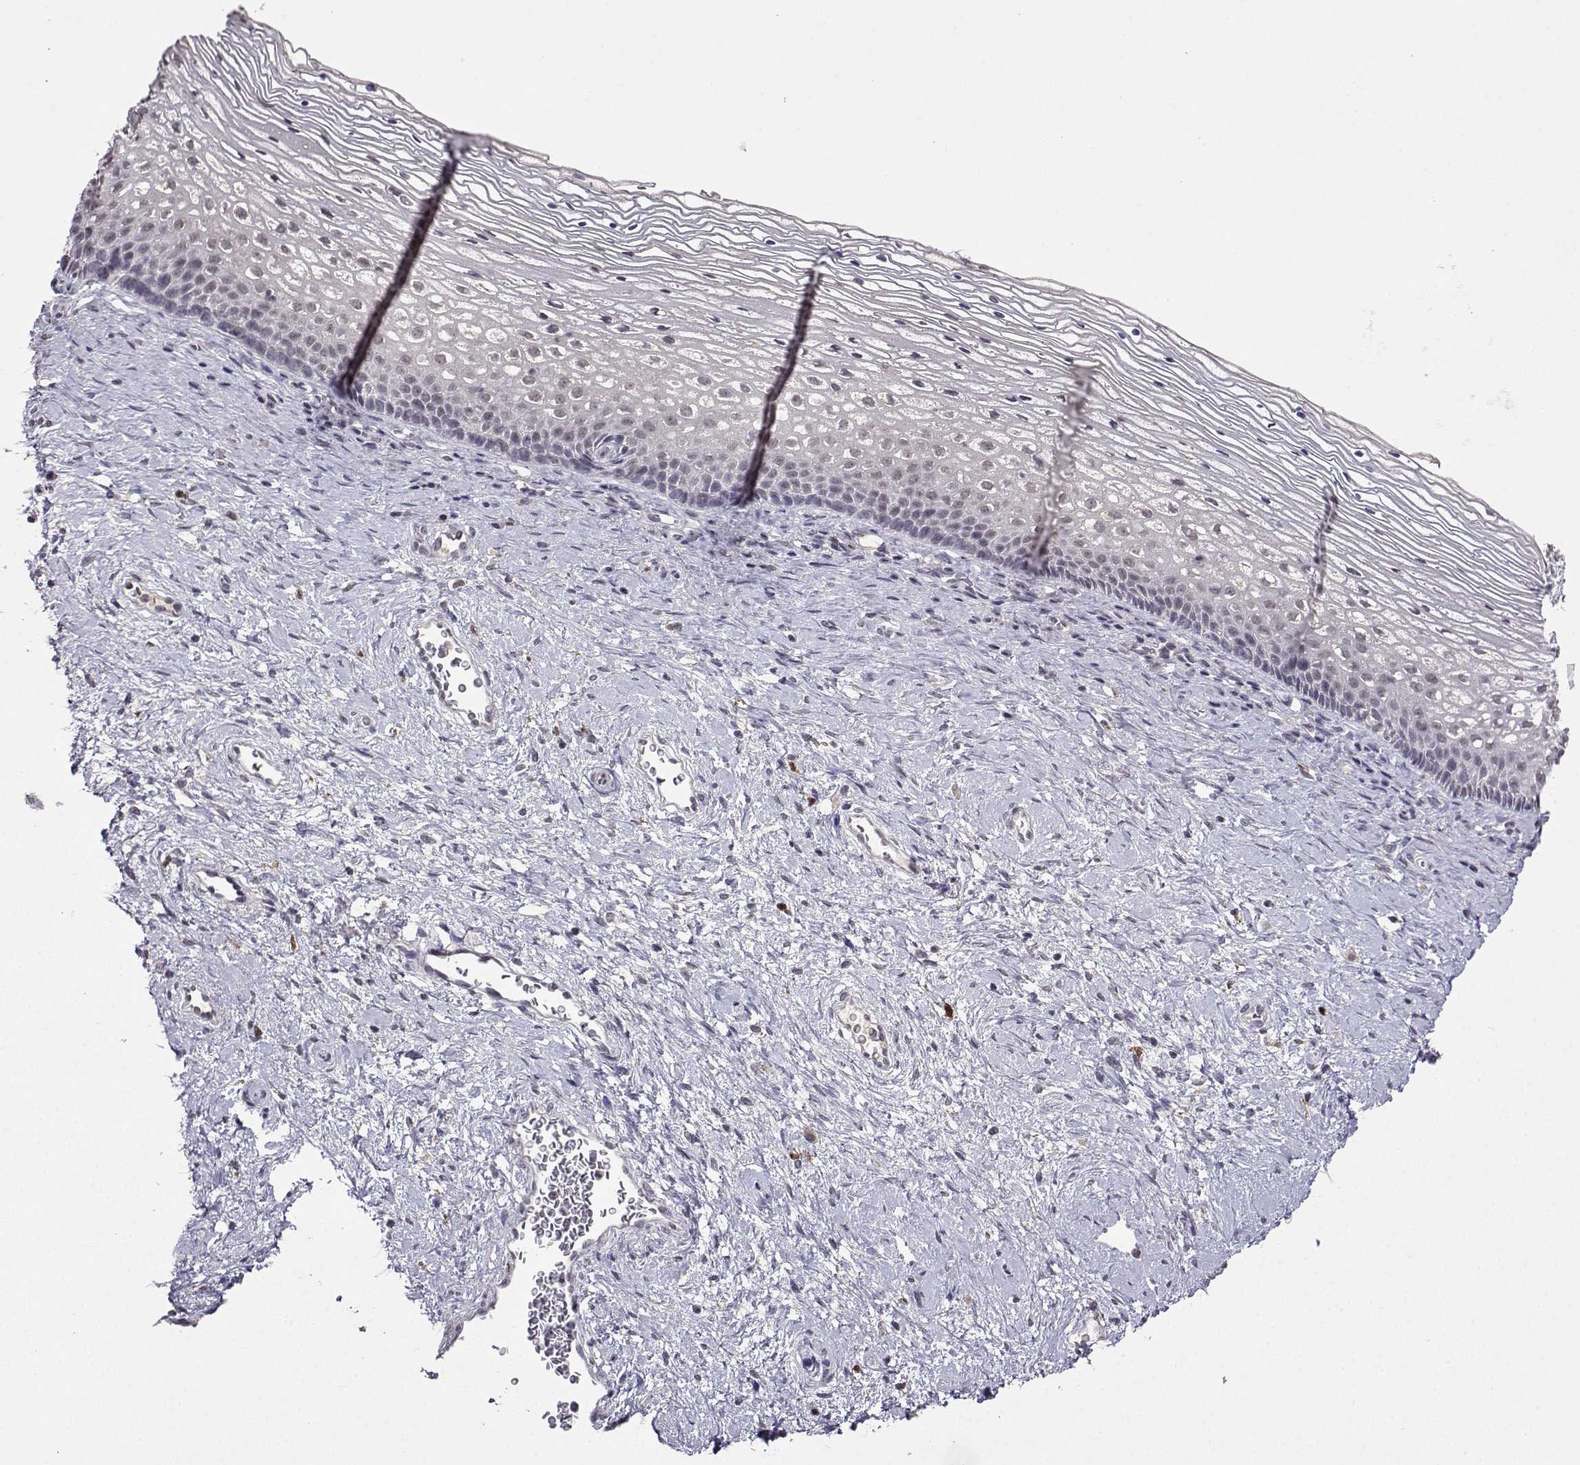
{"staining": {"intensity": "negative", "quantity": "none", "location": "none"}, "tissue": "cervix", "cell_type": "Glandular cells", "image_type": "normal", "snomed": [{"axis": "morphology", "description": "Normal tissue, NOS"}, {"axis": "topography", "description": "Cervix"}], "caption": "Benign cervix was stained to show a protein in brown. There is no significant expression in glandular cells. (Brightfield microscopy of DAB (3,3'-diaminobenzidine) immunohistochemistry at high magnification).", "gene": "CCL28", "patient": {"sex": "female", "age": 34}}